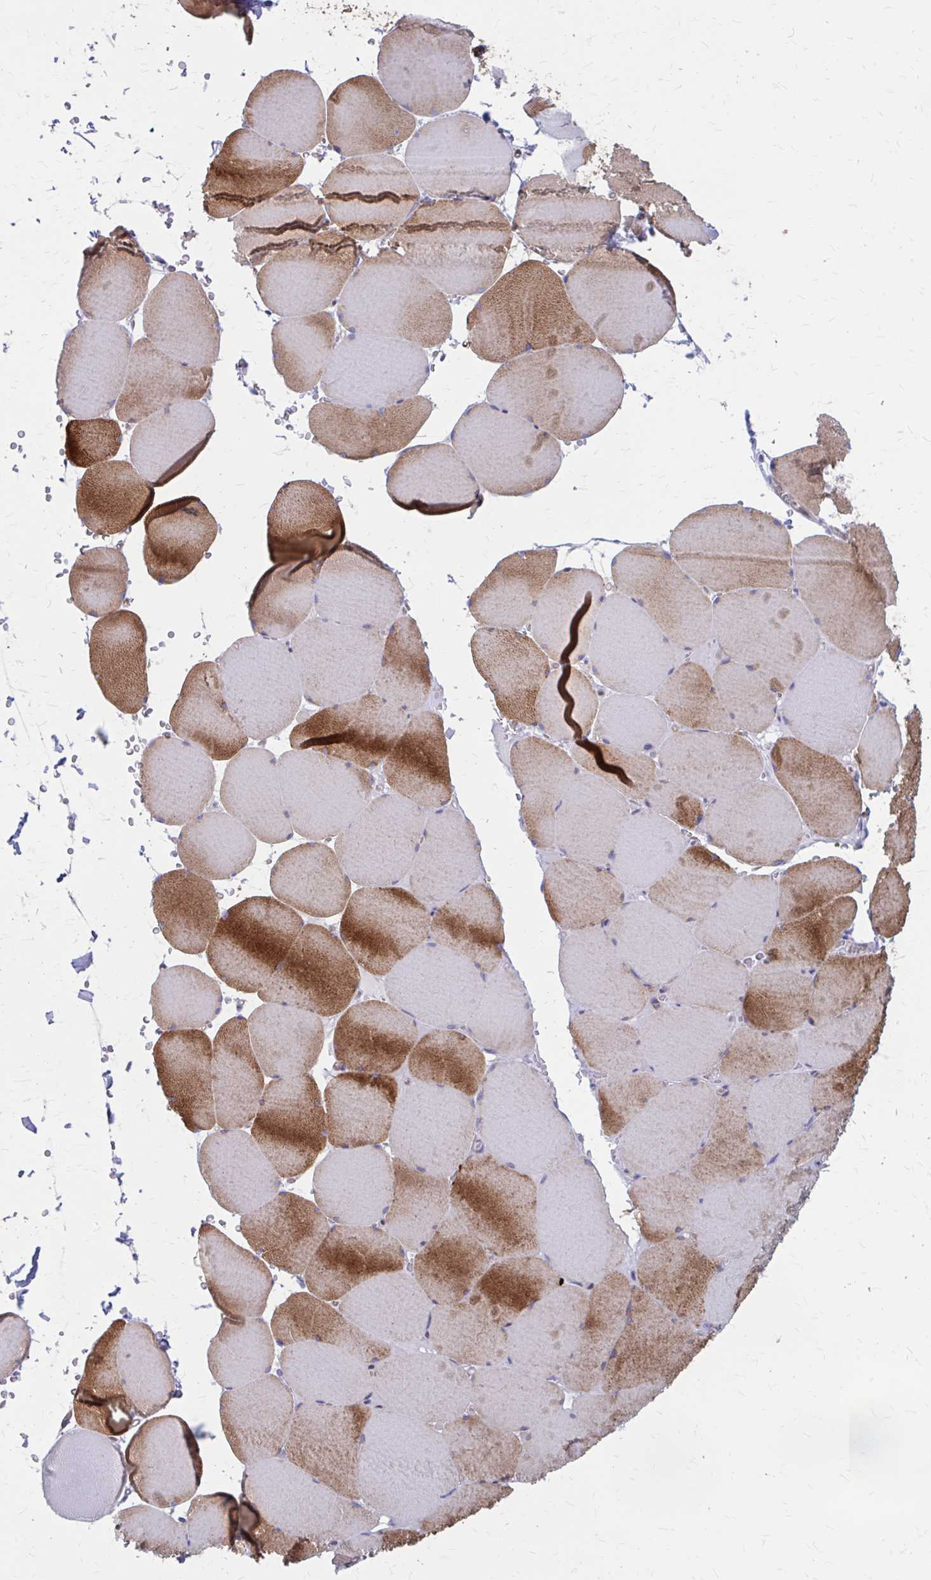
{"staining": {"intensity": "strong", "quantity": "25%-75%", "location": "cytoplasmic/membranous"}, "tissue": "skeletal muscle", "cell_type": "Myocytes", "image_type": "normal", "snomed": [{"axis": "morphology", "description": "Normal tissue, NOS"}, {"axis": "topography", "description": "Skeletal muscle"}, {"axis": "topography", "description": "Head-Neck"}], "caption": "A photomicrograph showing strong cytoplasmic/membranous positivity in approximately 25%-75% of myocytes in benign skeletal muscle, as visualized by brown immunohistochemical staining.", "gene": "CLIC2", "patient": {"sex": "male", "age": 66}}